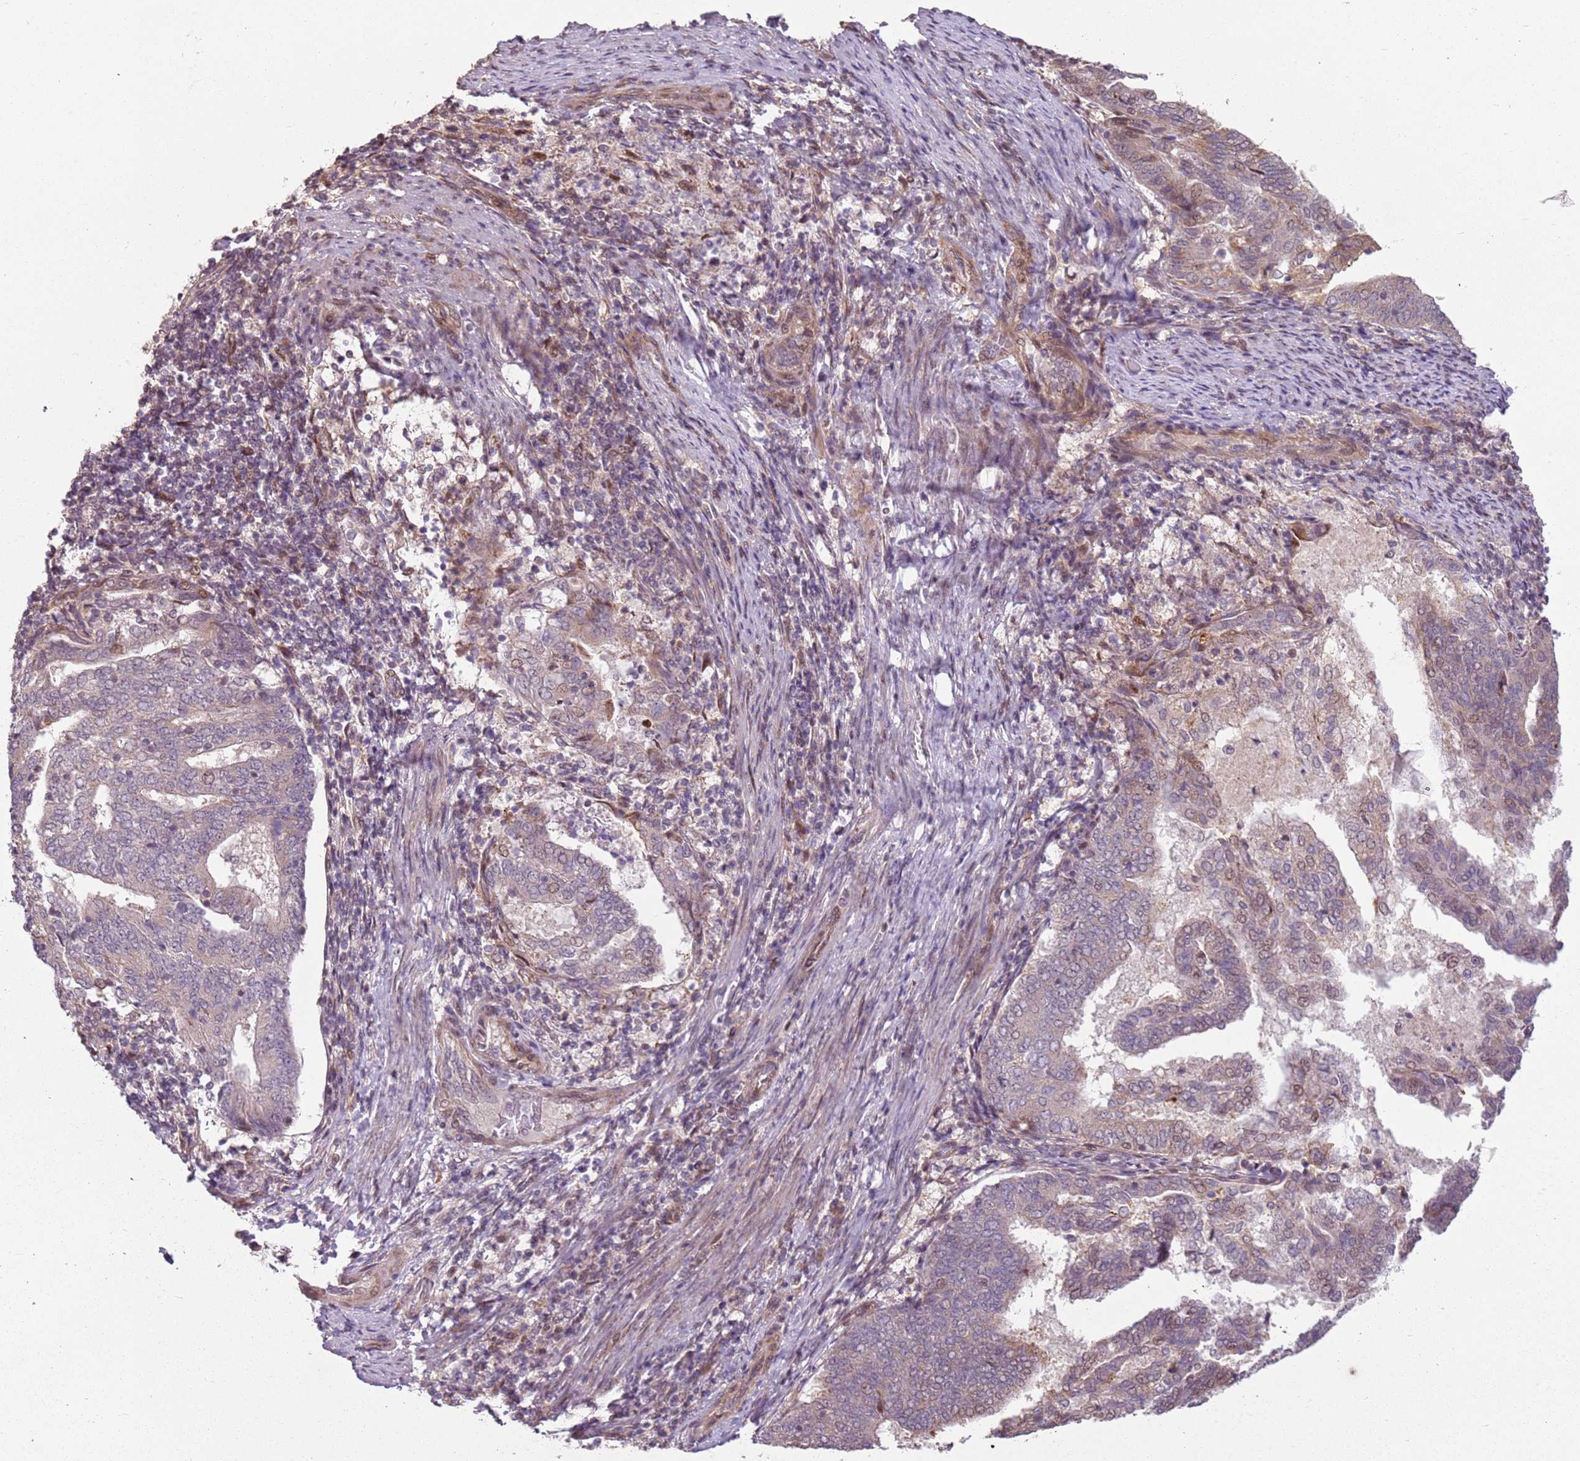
{"staining": {"intensity": "moderate", "quantity": "<25%", "location": "cytoplasmic/membranous,nuclear"}, "tissue": "endometrial cancer", "cell_type": "Tumor cells", "image_type": "cancer", "snomed": [{"axis": "morphology", "description": "Adenocarcinoma, NOS"}, {"axis": "topography", "description": "Endometrium"}], "caption": "A micrograph showing moderate cytoplasmic/membranous and nuclear expression in approximately <25% of tumor cells in endometrial cancer, as visualized by brown immunohistochemical staining.", "gene": "CHURC1", "patient": {"sex": "female", "age": 80}}